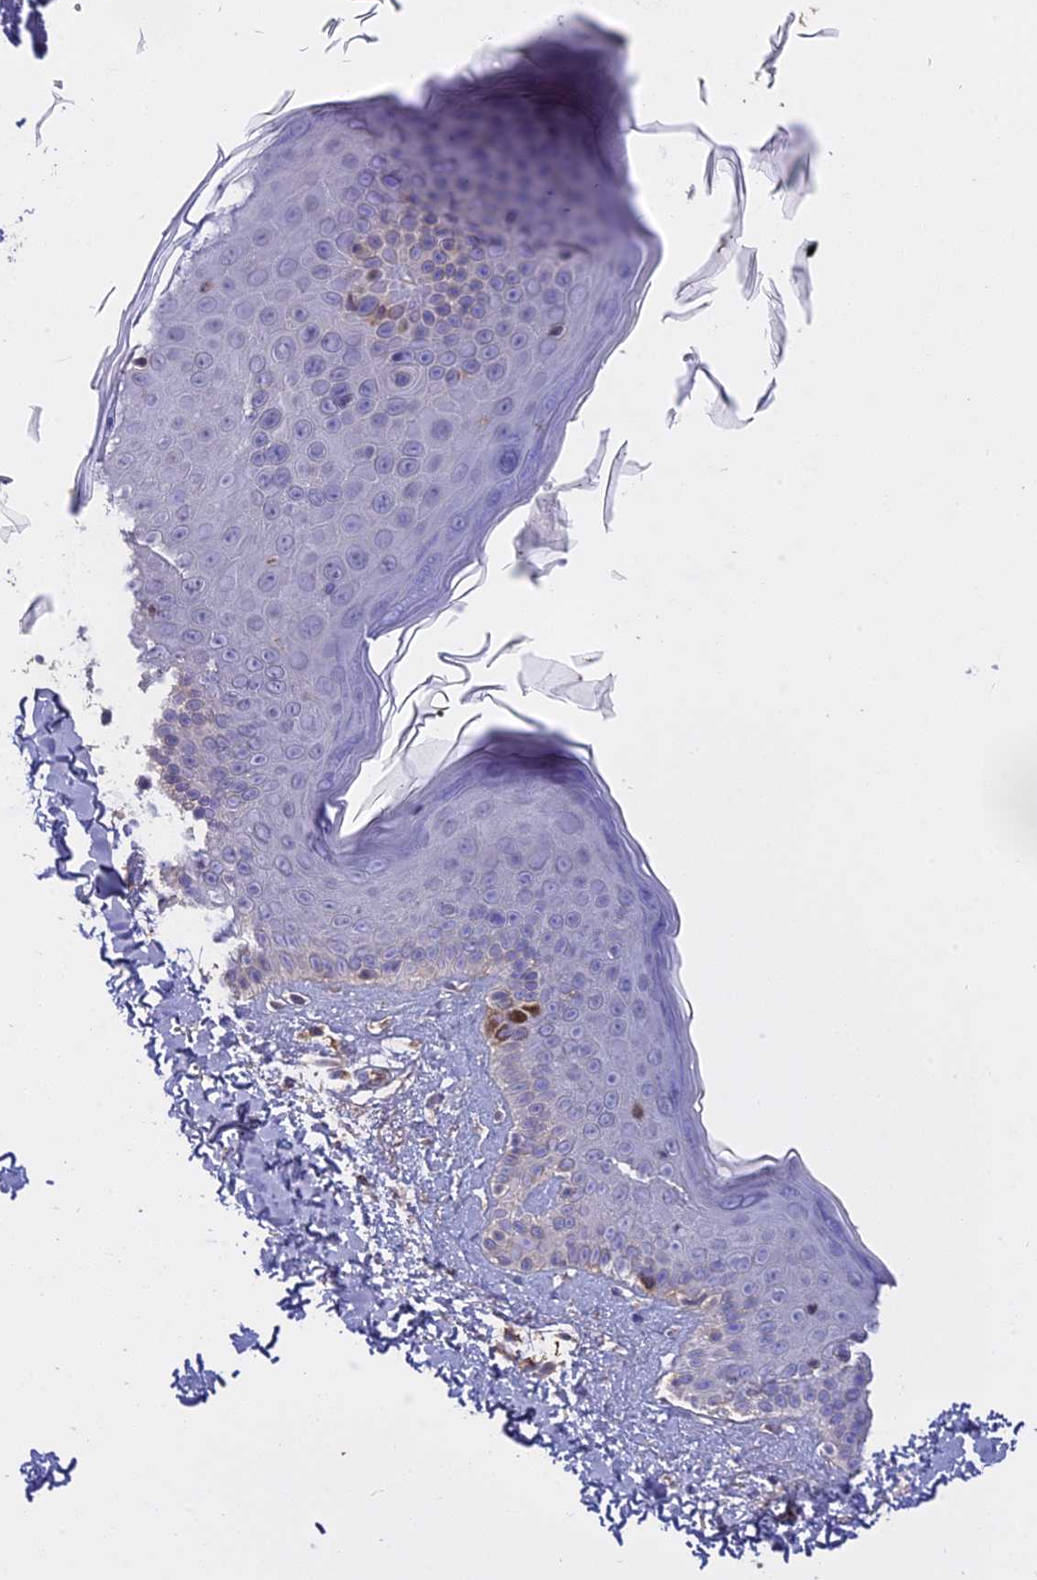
{"staining": {"intensity": "negative", "quantity": "none", "location": "none"}, "tissue": "skin", "cell_type": "Fibroblasts", "image_type": "normal", "snomed": [{"axis": "morphology", "description": "Normal tissue, NOS"}, {"axis": "topography", "description": "Skin"}], "caption": "Micrograph shows no protein expression in fibroblasts of normal skin.", "gene": "CFAP119", "patient": {"sex": "male", "age": 52}}